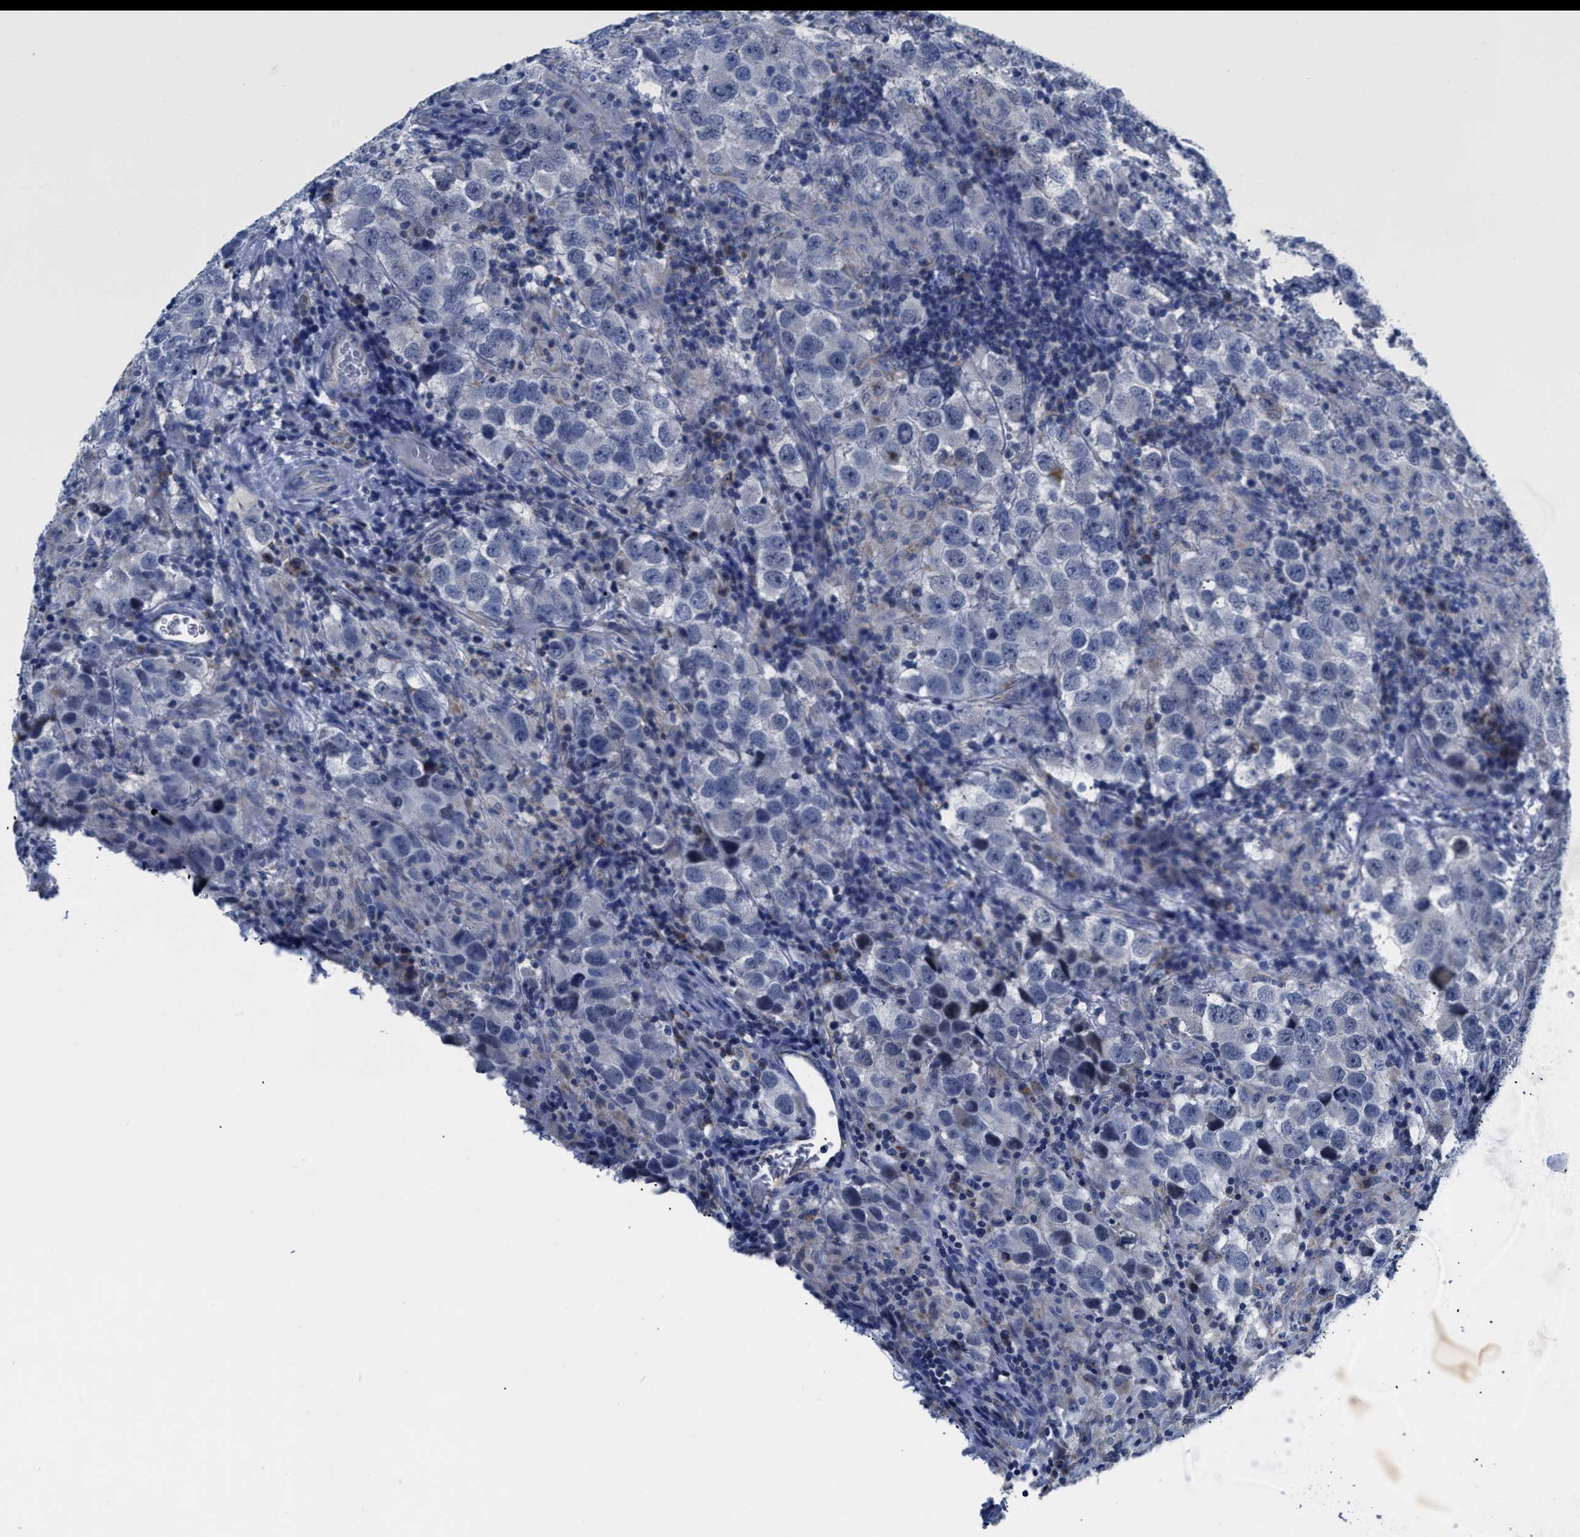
{"staining": {"intensity": "negative", "quantity": "none", "location": "none"}, "tissue": "testis cancer", "cell_type": "Tumor cells", "image_type": "cancer", "snomed": [{"axis": "morphology", "description": "Carcinoma, Embryonal, NOS"}, {"axis": "topography", "description": "Testis"}], "caption": "Tumor cells show no significant protein positivity in testis embryonal carcinoma. (Brightfield microscopy of DAB immunohistochemistry (IHC) at high magnification).", "gene": "ETFA", "patient": {"sex": "male", "age": 21}}